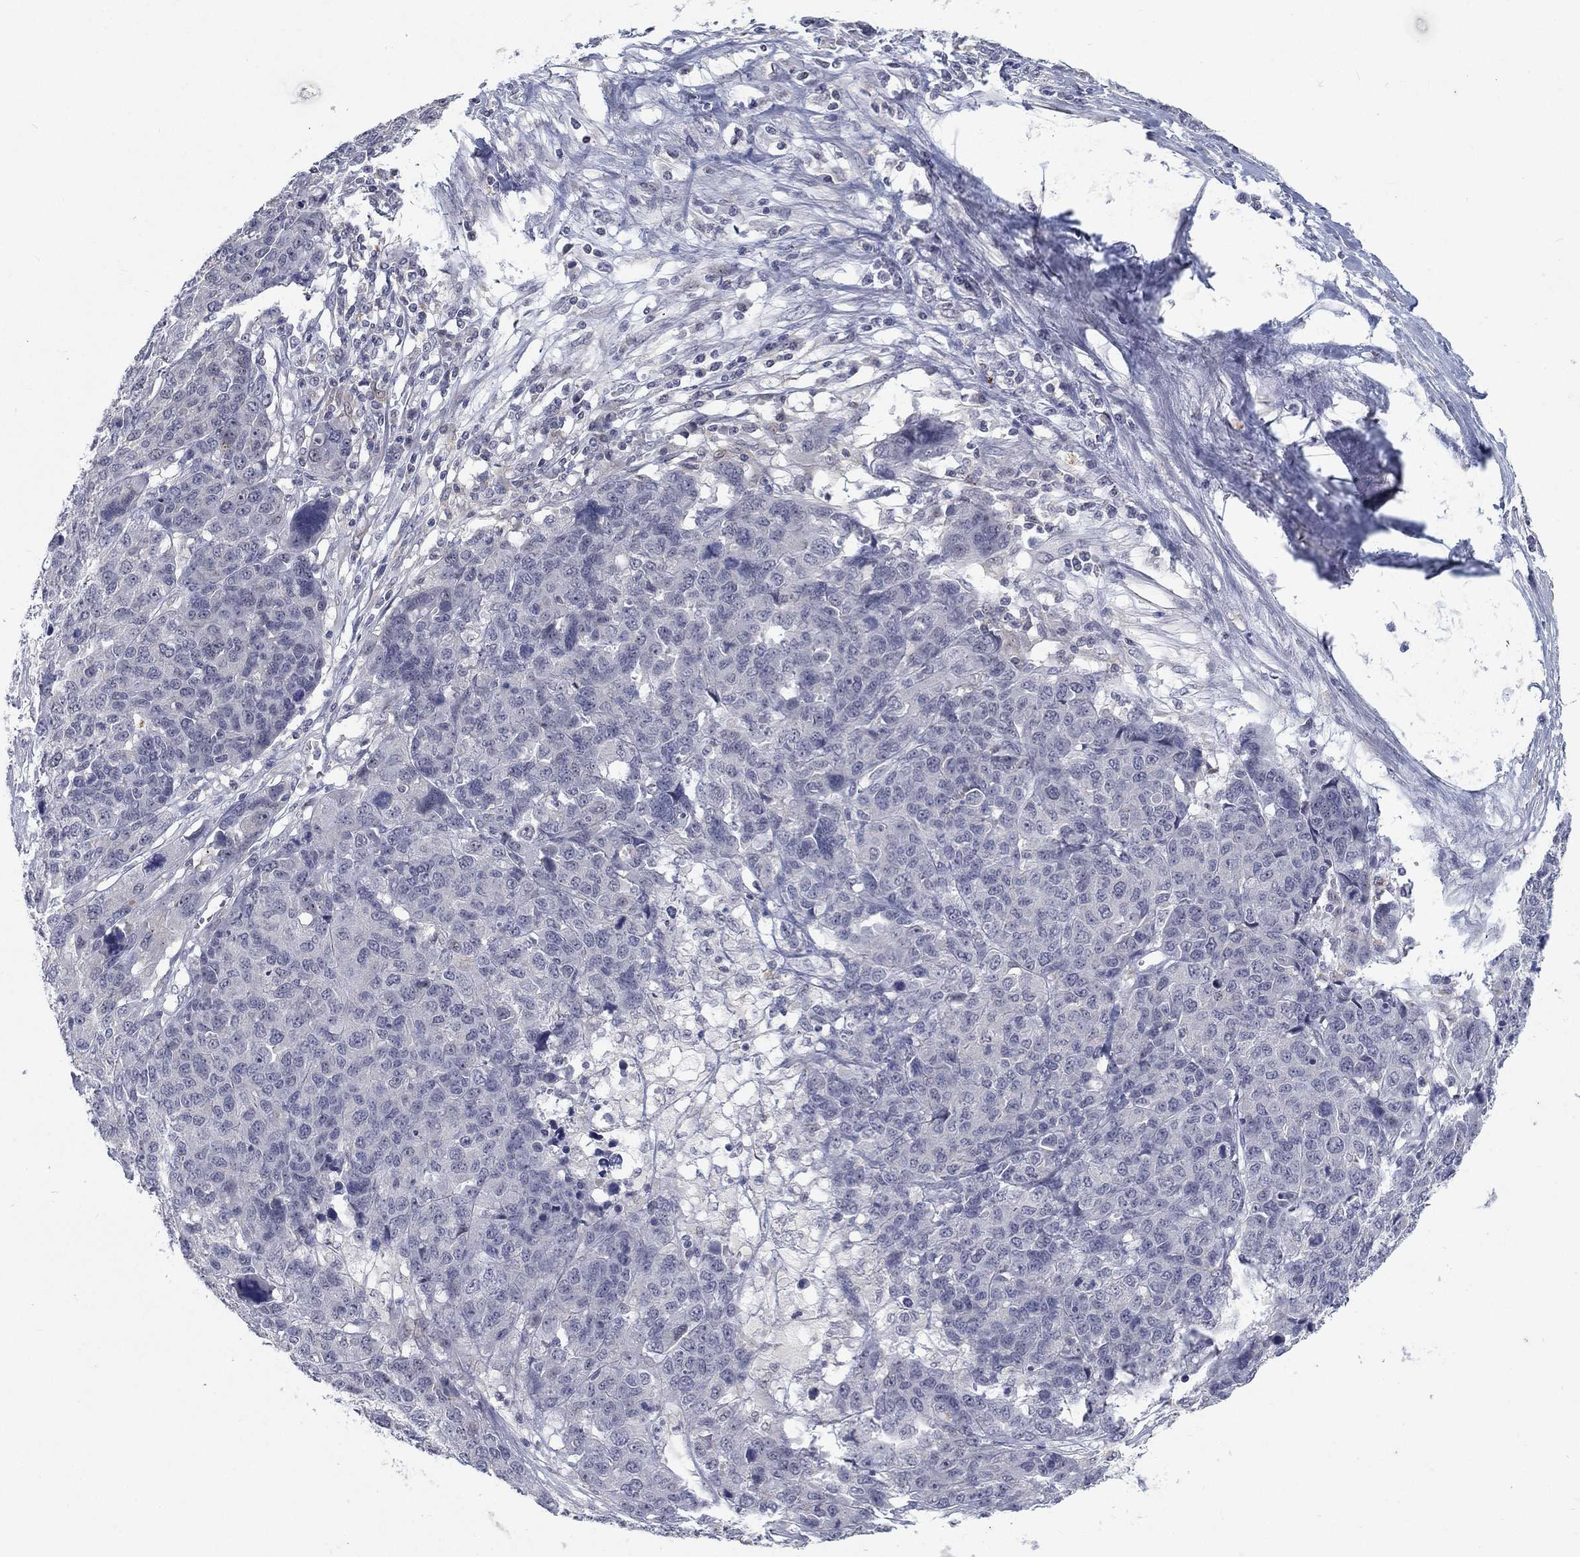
{"staining": {"intensity": "negative", "quantity": "none", "location": "none"}, "tissue": "ovarian cancer", "cell_type": "Tumor cells", "image_type": "cancer", "snomed": [{"axis": "morphology", "description": "Cystadenocarcinoma, serous, NOS"}, {"axis": "topography", "description": "Ovary"}], "caption": "Ovarian cancer (serous cystadenocarcinoma) stained for a protein using immunohistochemistry reveals no positivity tumor cells.", "gene": "MTSS2", "patient": {"sex": "female", "age": 87}}